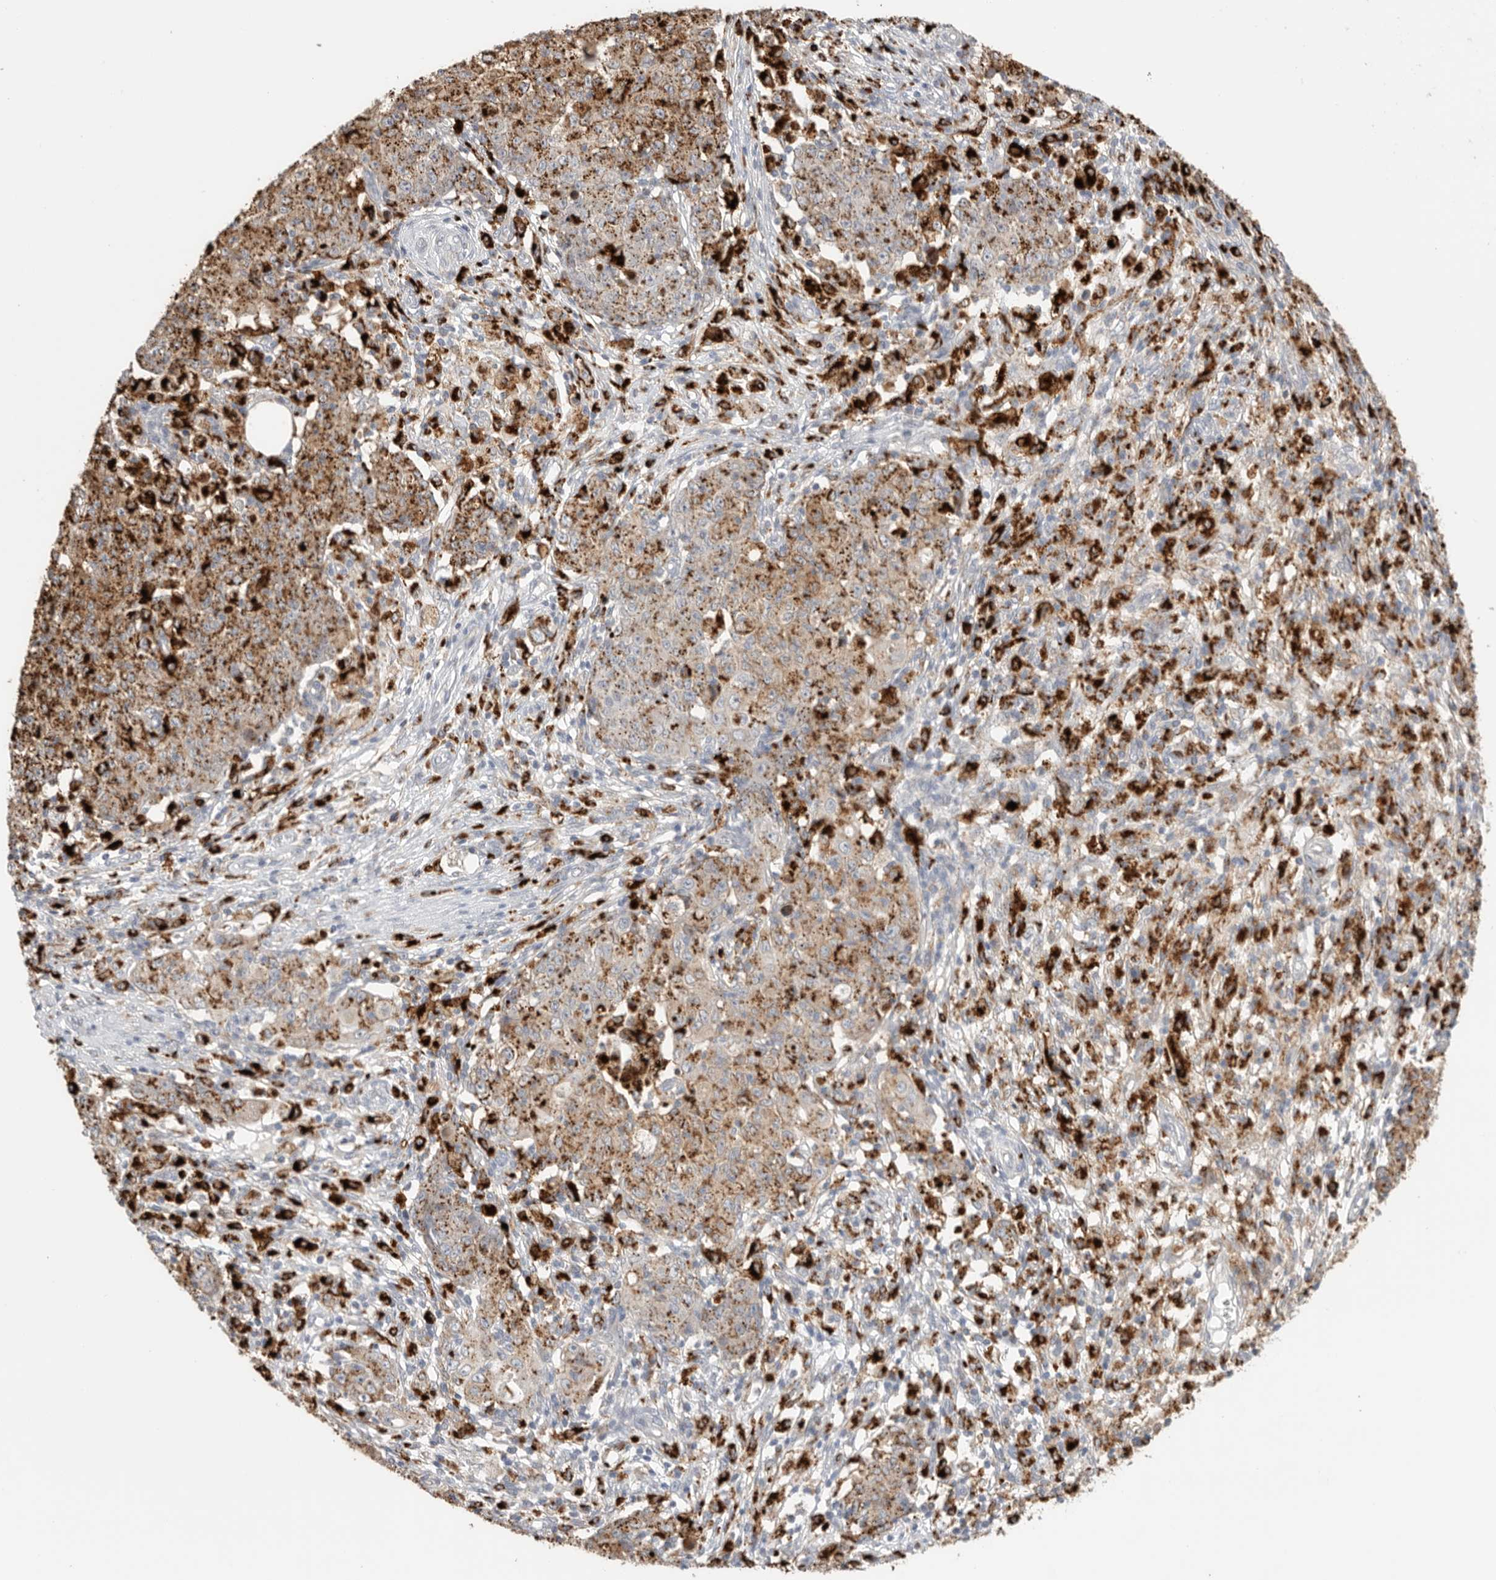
{"staining": {"intensity": "moderate", "quantity": ">75%", "location": "cytoplasmic/membranous"}, "tissue": "ovarian cancer", "cell_type": "Tumor cells", "image_type": "cancer", "snomed": [{"axis": "morphology", "description": "Carcinoma, endometroid"}, {"axis": "topography", "description": "Ovary"}], "caption": "Moderate cytoplasmic/membranous staining is present in about >75% of tumor cells in ovarian cancer.", "gene": "GGH", "patient": {"sex": "female", "age": 42}}